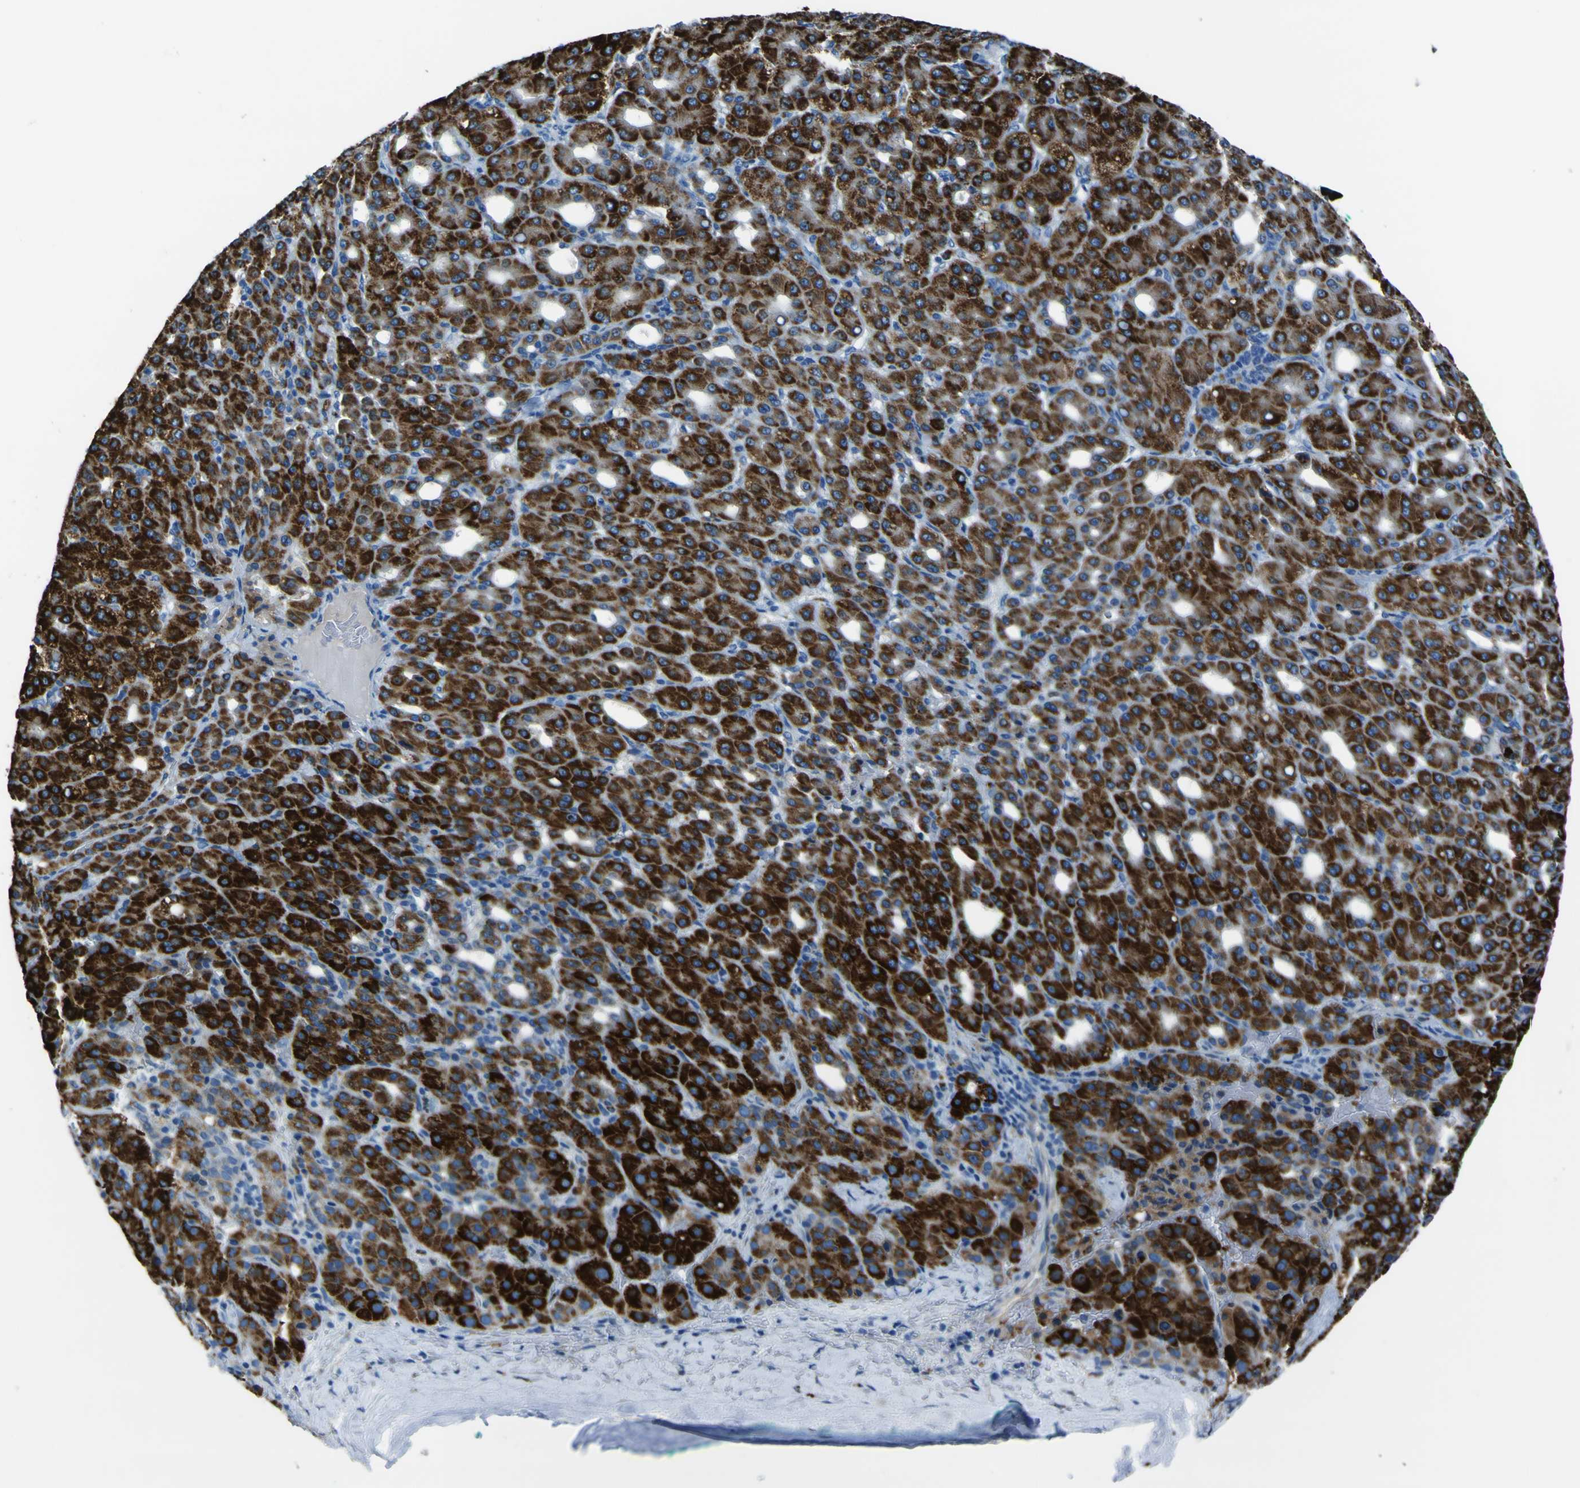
{"staining": {"intensity": "strong", "quantity": ">75%", "location": "cytoplasmic/membranous"}, "tissue": "liver cancer", "cell_type": "Tumor cells", "image_type": "cancer", "snomed": [{"axis": "morphology", "description": "Carcinoma, Hepatocellular, NOS"}, {"axis": "topography", "description": "Liver"}], "caption": "IHC image of neoplastic tissue: hepatocellular carcinoma (liver) stained using immunohistochemistry demonstrates high levels of strong protein expression localized specifically in the cytoplasmic/membranous of tumor cells, appearing as a cytoplasmic/membranous brown color.", "gene": "ACSL1", "patient": {"sex": "male", "age": 65}}